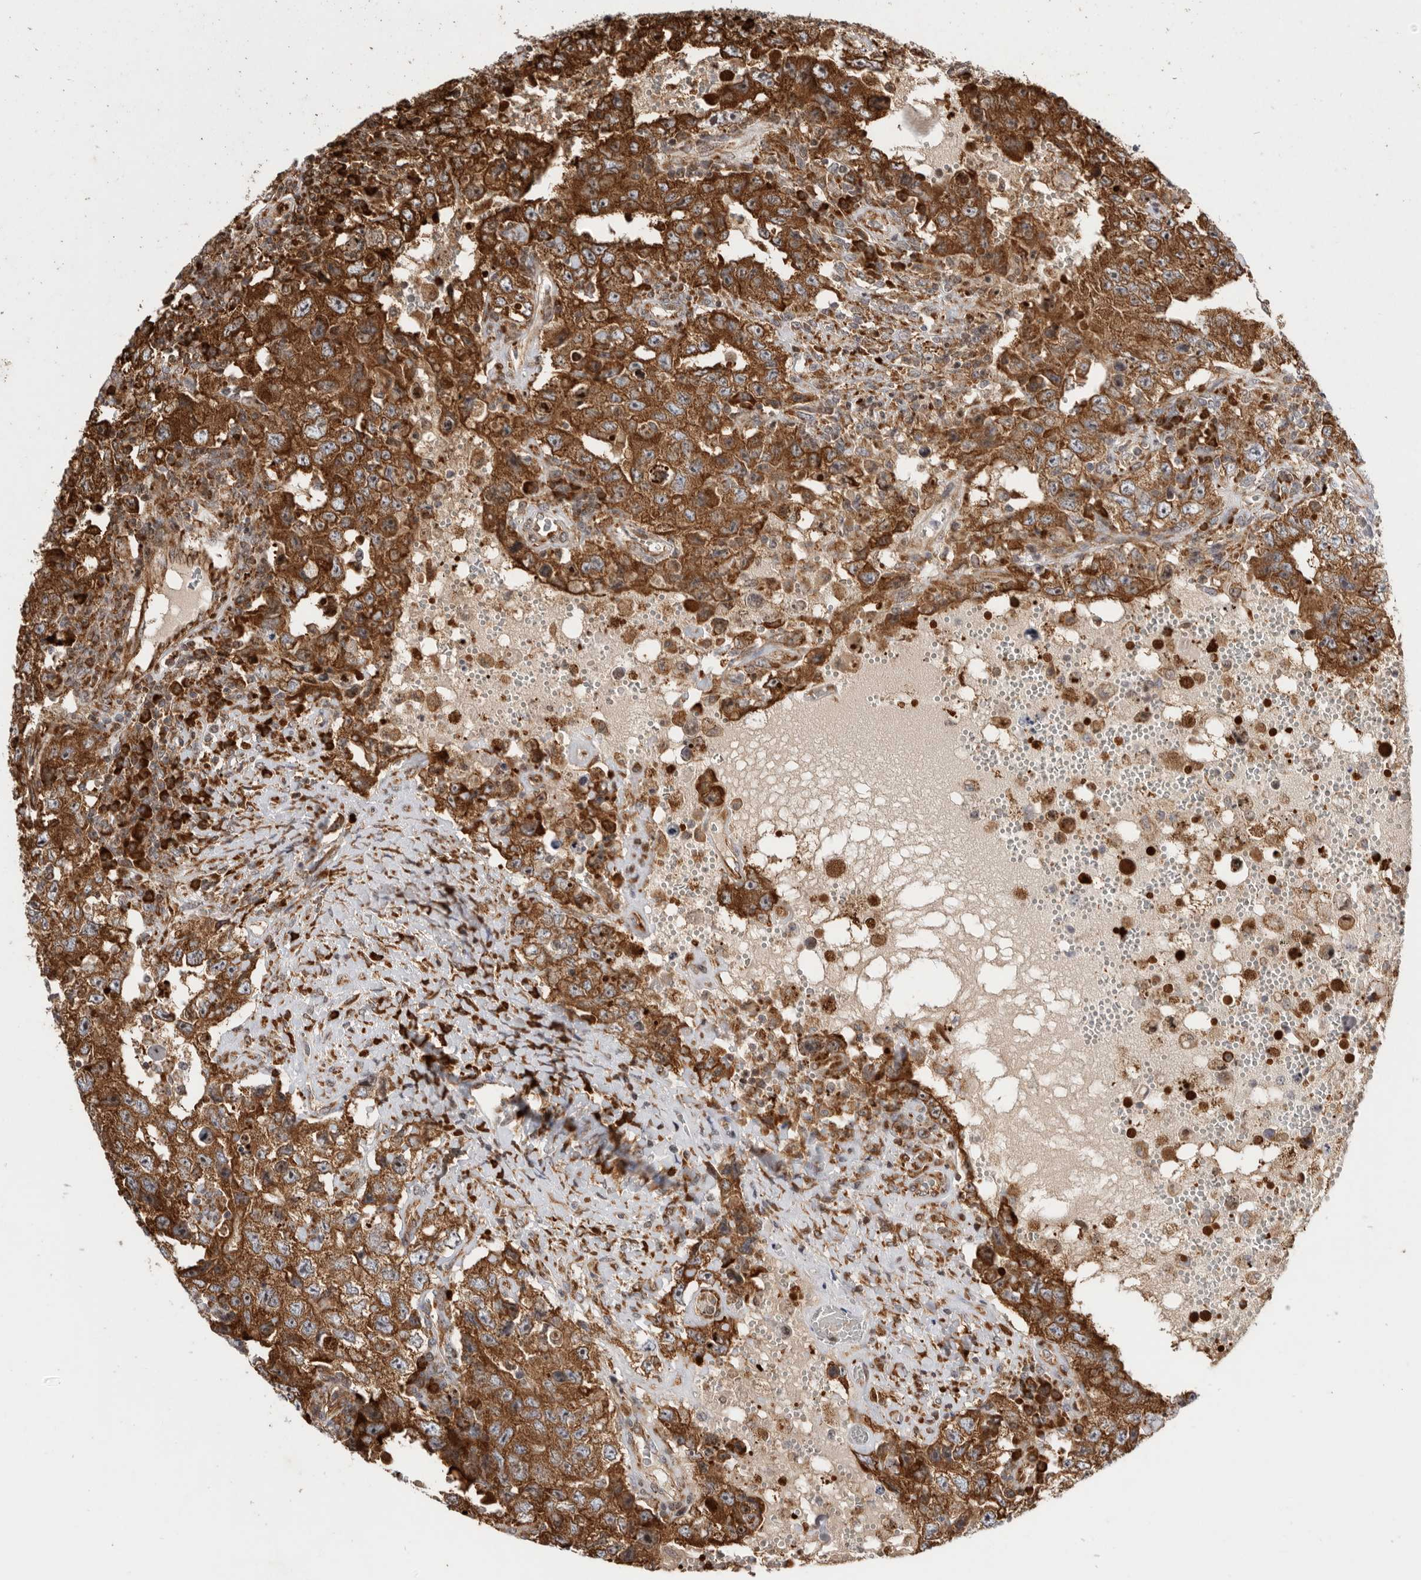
{"staining": {"intensity": "strong", "quantity": ">75%", "location": "cytoplasmic/membranous"}, "tissue": "testis cancer", "cell_type": "Tumor cells", "image_type": "cancer", "snomed": [{"axis": "morphology", "description": "Carcinoma, Embryonal, NOS"}, {"axis": "topography", "description": "Testis"}], "caption": "Human testis embryonal carcinoma stained with a protein marker exhibits strong staining in tumor cells.", "gene": "FZD3", "patient": {"sex": "male", "age": 26}}